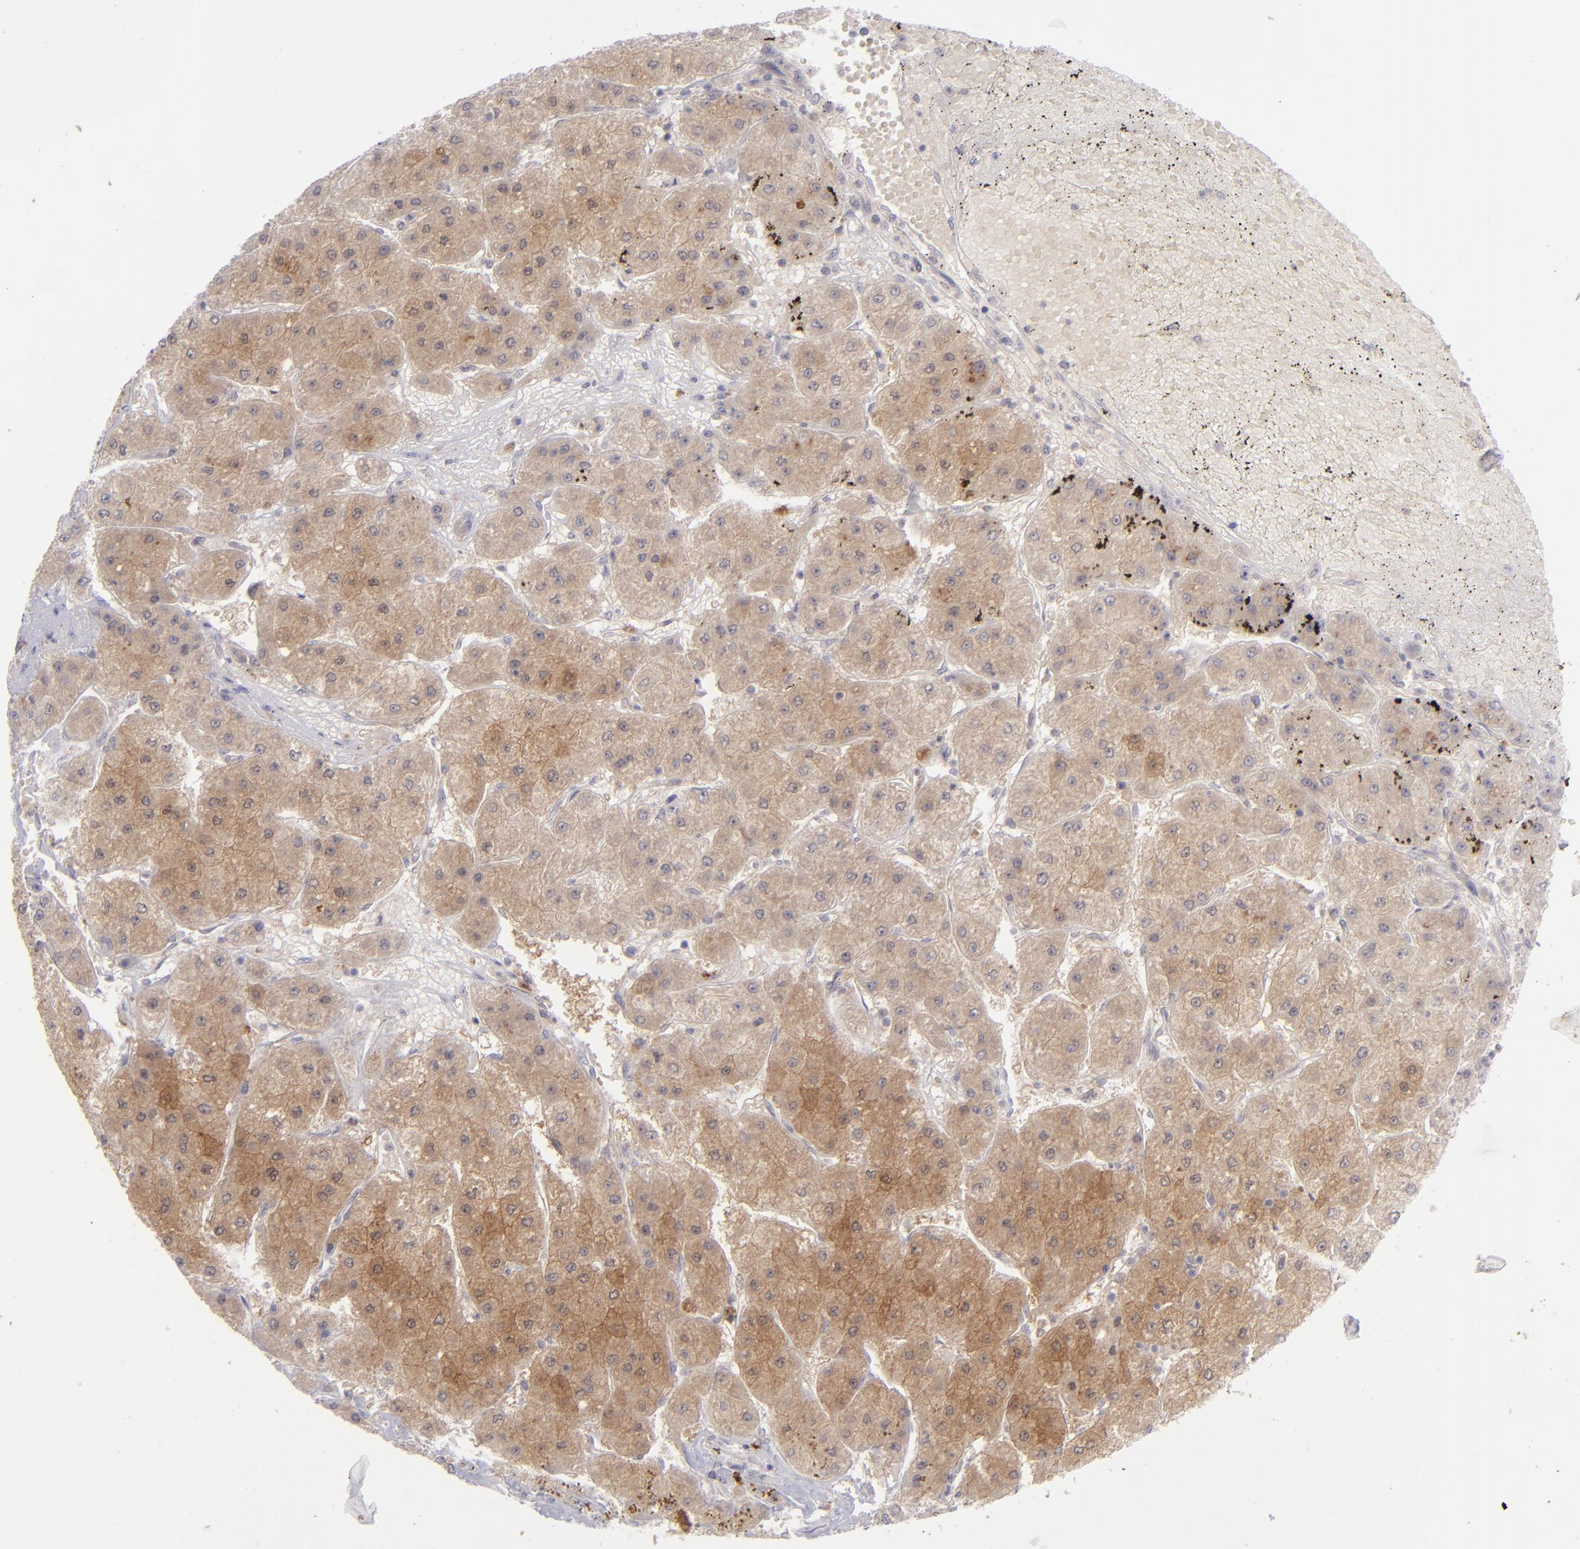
{"staining": {"intensity": "strong", "quantity": ">75%", "location": "cytoplasmic/membranous"}, "tissue": "liver cancer", "cell_type": "Tumor cells", "image_type": "cancer", "snomed": [{"axis": "morphology", "description": "Carcinoma, Hepatocellular, NOS"}, {"axis": "topography", "description": "Liver"}], "caption": "Immunohistochemical staining of liver cancer (hepatocellular carcinoma) reveals strong cytoplasmic/membranous protein expression in approximately >75% of tumor cells.", "gene": "EVPL", "patient": {"sex": "female", "age": 52}}